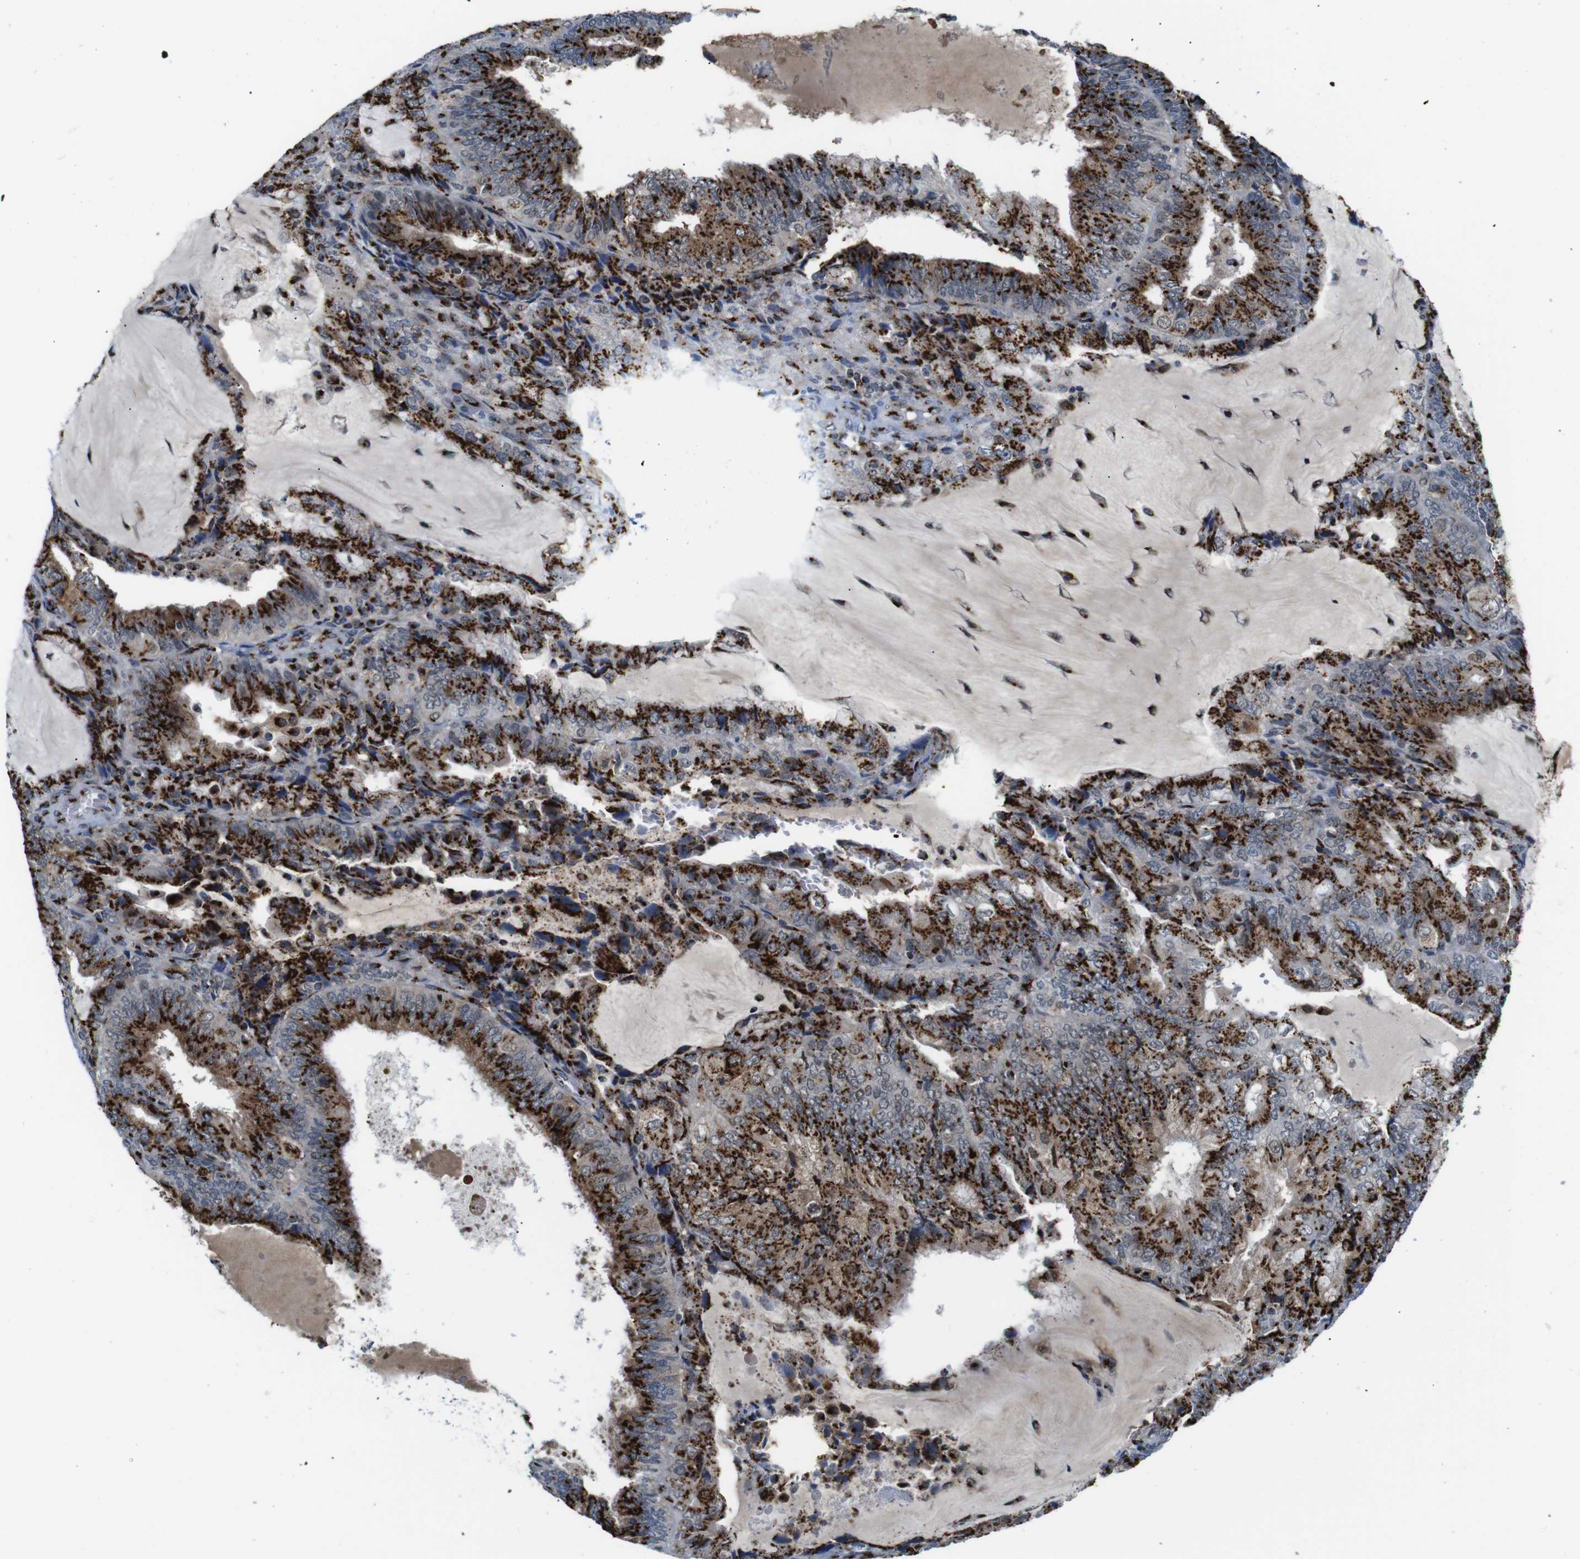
{"staining": {"intensity": "strong", "quantity": ">75%", "location": "cytoplasmic/membranous"}, "tissue": "endometrial cancer", "cell_type": "Tumor cells", "image_type": "cancer", "snomed": [{"axis": "morphology", "description": "Adenocarcinoma, NOS"}, {"axis": "topography", "description": "Endometrium"}], "caption": "Immunohistochemical staining of endometrial cancer shows high levels of strong cytoplasmic/membranous expression in about >75% of tumor cells. The protein of interest is shown in brown color, while the nuclei are stained blue.", "gene": "TGOLN2", "patient": {"sex": "female", "age": 81}}